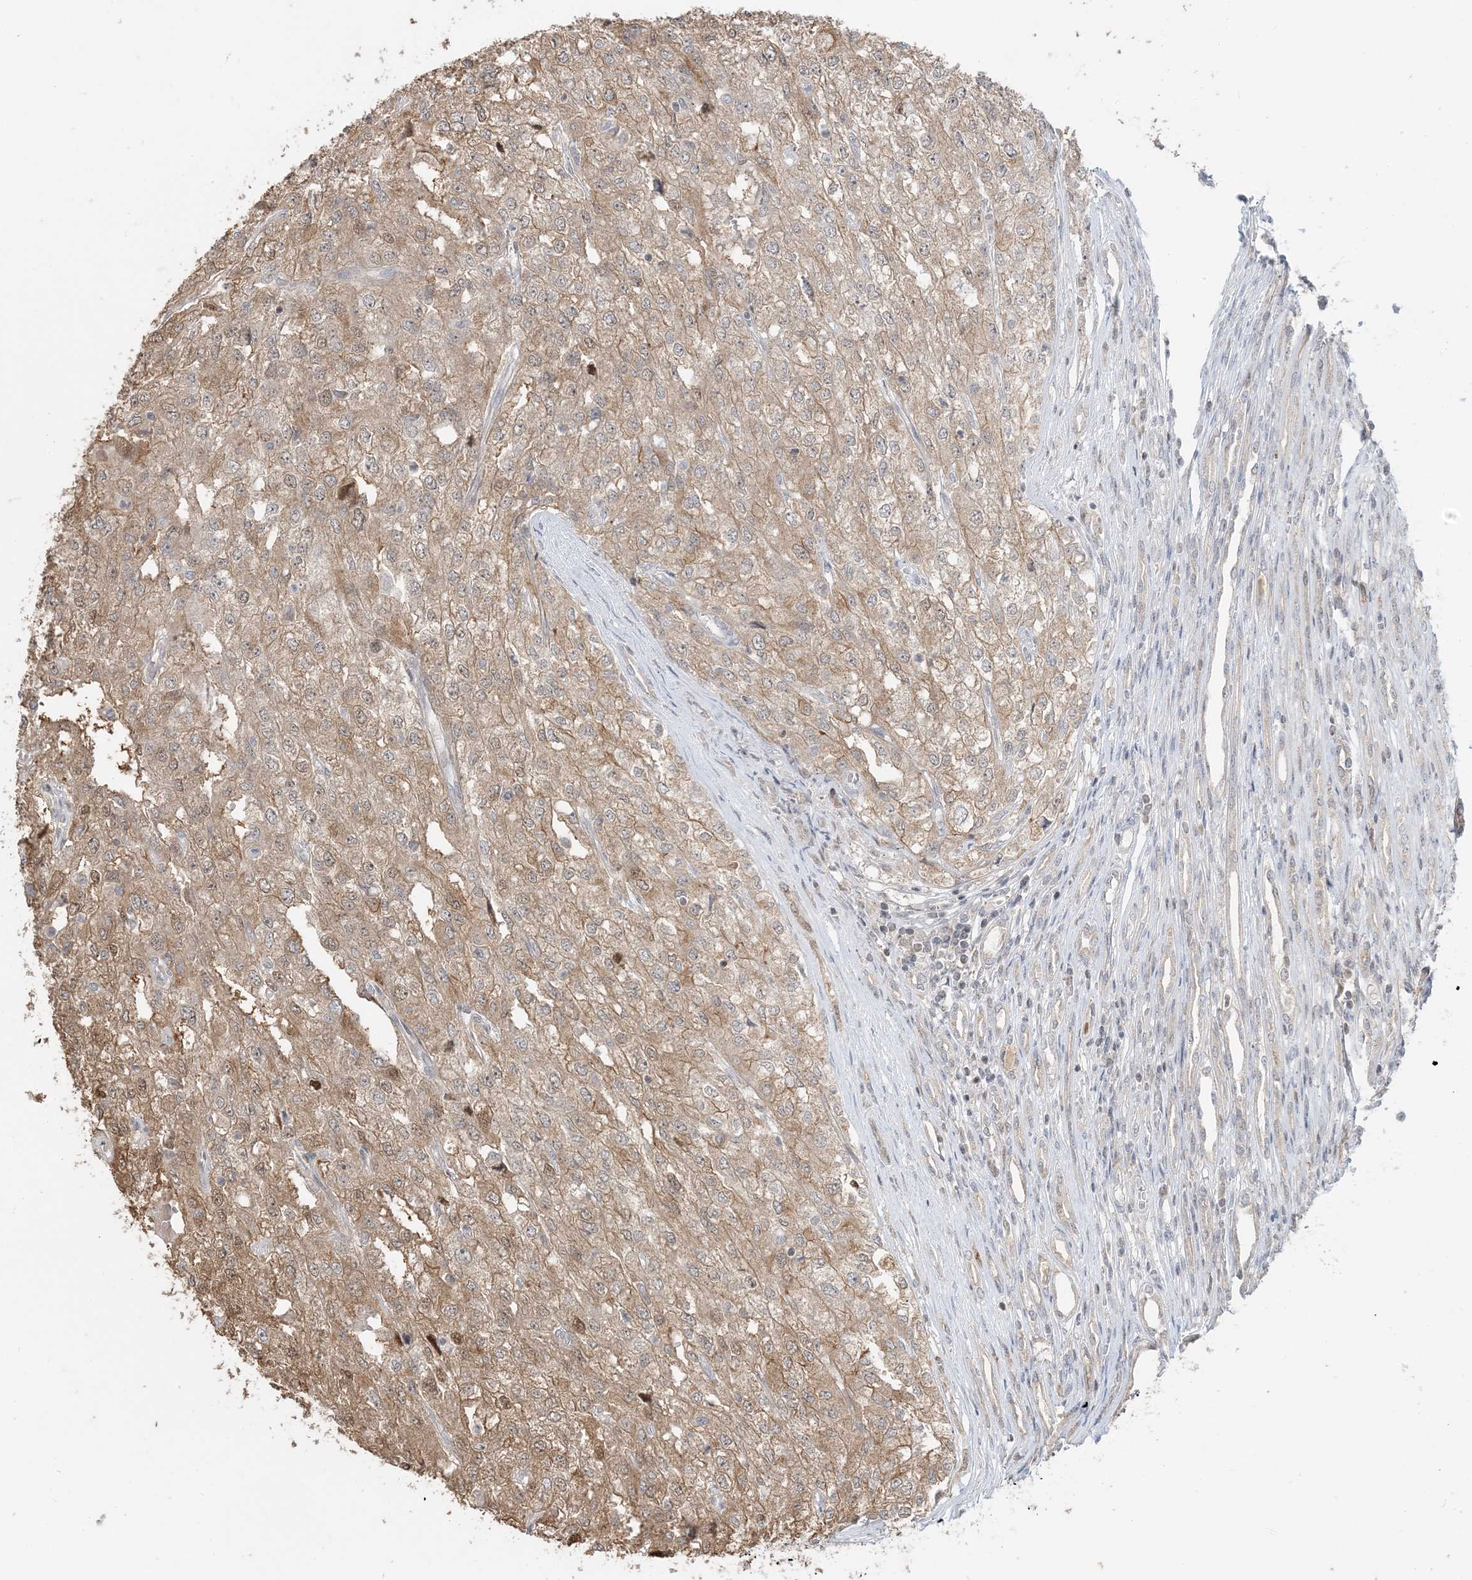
{"staining": {"intensity": "moderate", "quantity": ">75%", "location": "cytoplasmic/membranous,nuclear"}, "tissue": "renal cancer", "cell_type": "Tumor cells", "image_type": "cancer", "snomed": [{"axis": "morphology", "description": "Adenocarcinoma, NOS"}, {"axis": "topography", "description": "Kidney"}], "caption": "A brown stain shows moderate cytoplasmic/membranous and nuclear positivity of a protein in adenocarcinoma (renal) tumor cells.", "gene": "PRRT3", "patient": {"sex": "female", "age": 54}}